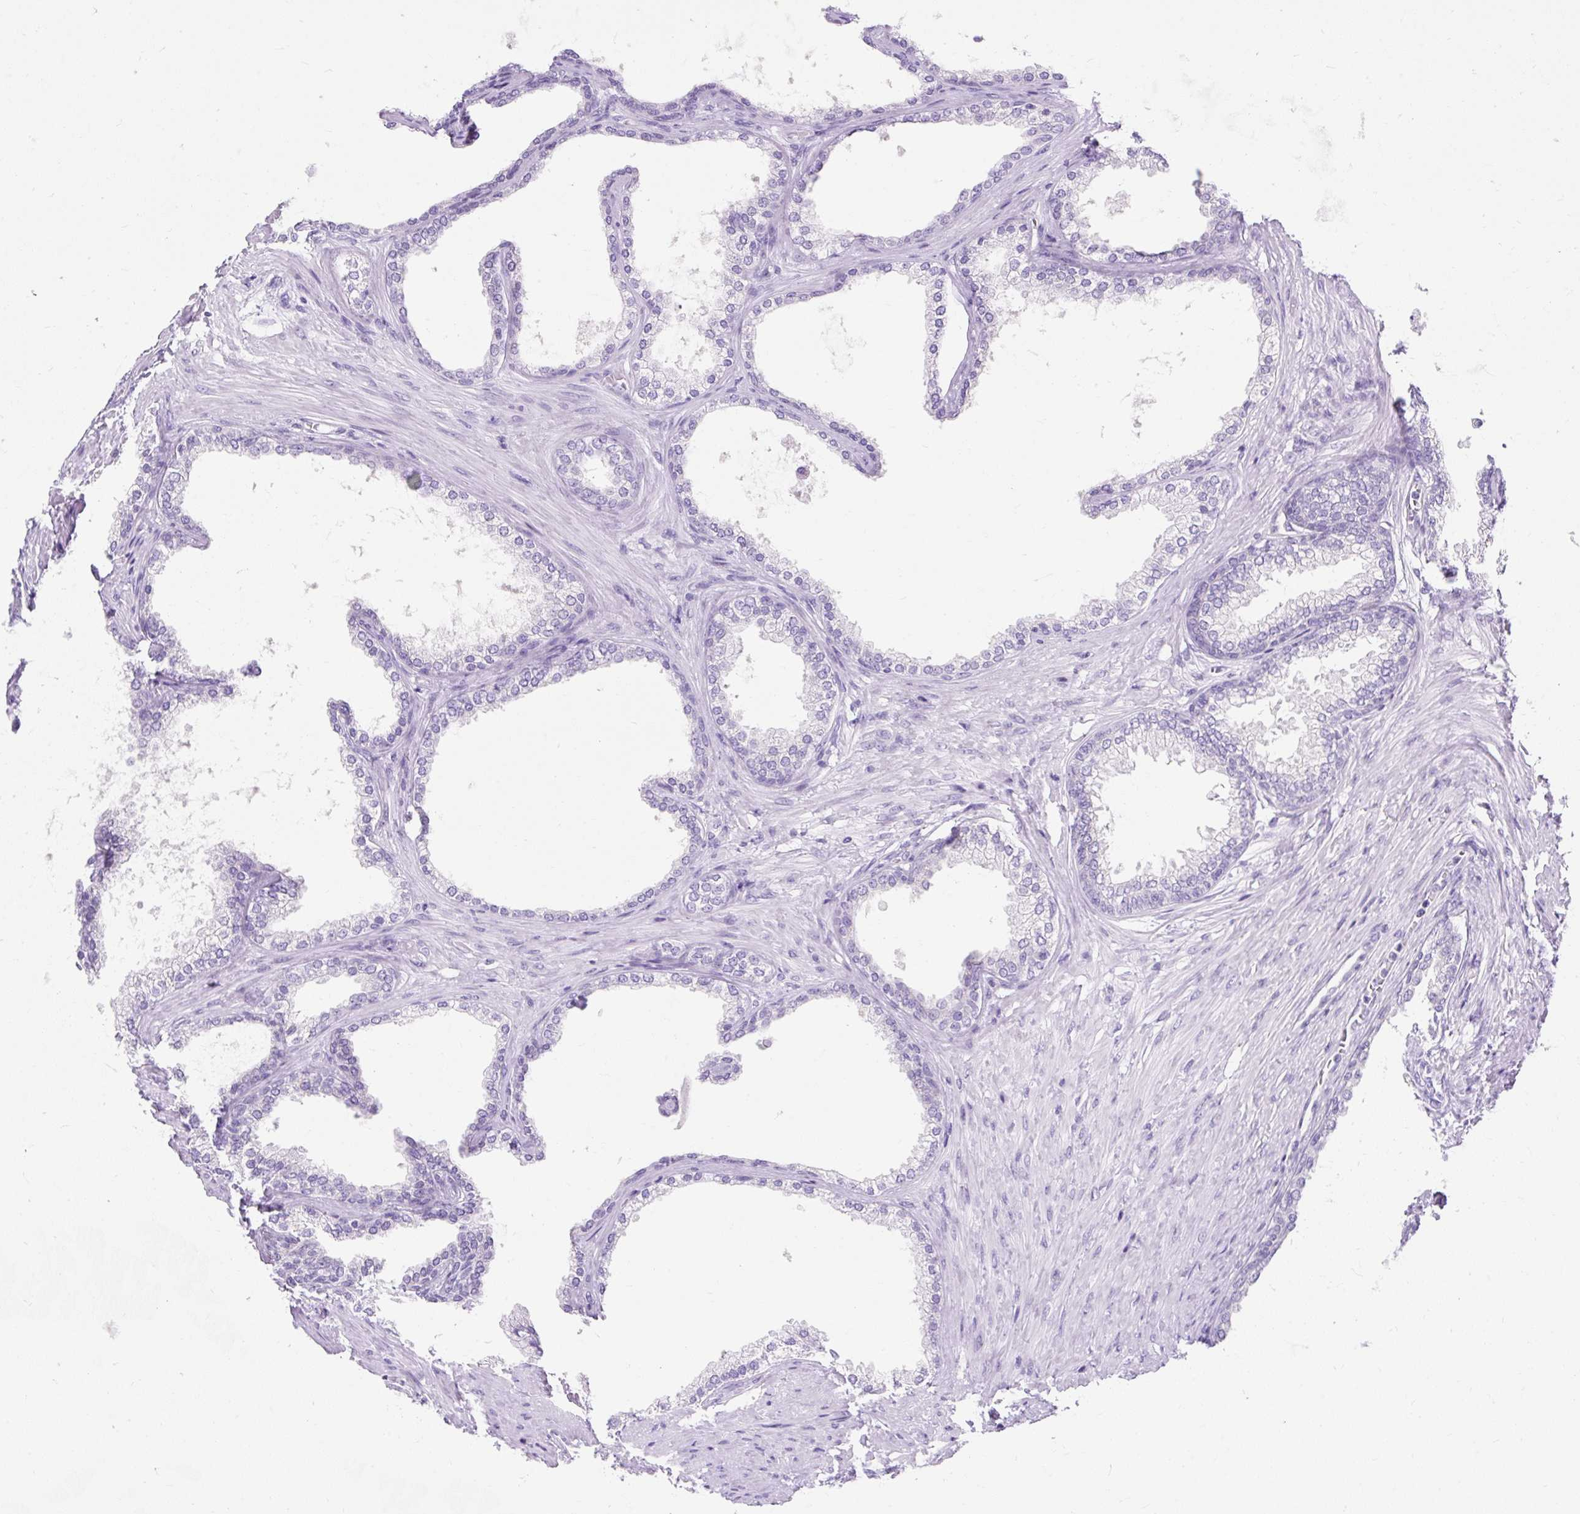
{"staining": {"intensity": "negative", "quantity": "none", "location": "none"}, "tissue": "prostate", "cell_type": "Glandular cells", "image_type": "normal", "snomed": [{"axis": "morphology", "description": "Normal tissue, NOS"}, {"axis": "topography", "description": "Prostate"}], "caption": "Immunohistochemistry image of benign prostate: prostate stained with DAB displays no significant protein expression in glandular cells. (Immunohistochemistry, brightfield microscopy, high magnification).", "gene": "GOLGA8A", "patient": {"sex": "male", "age": 76}}